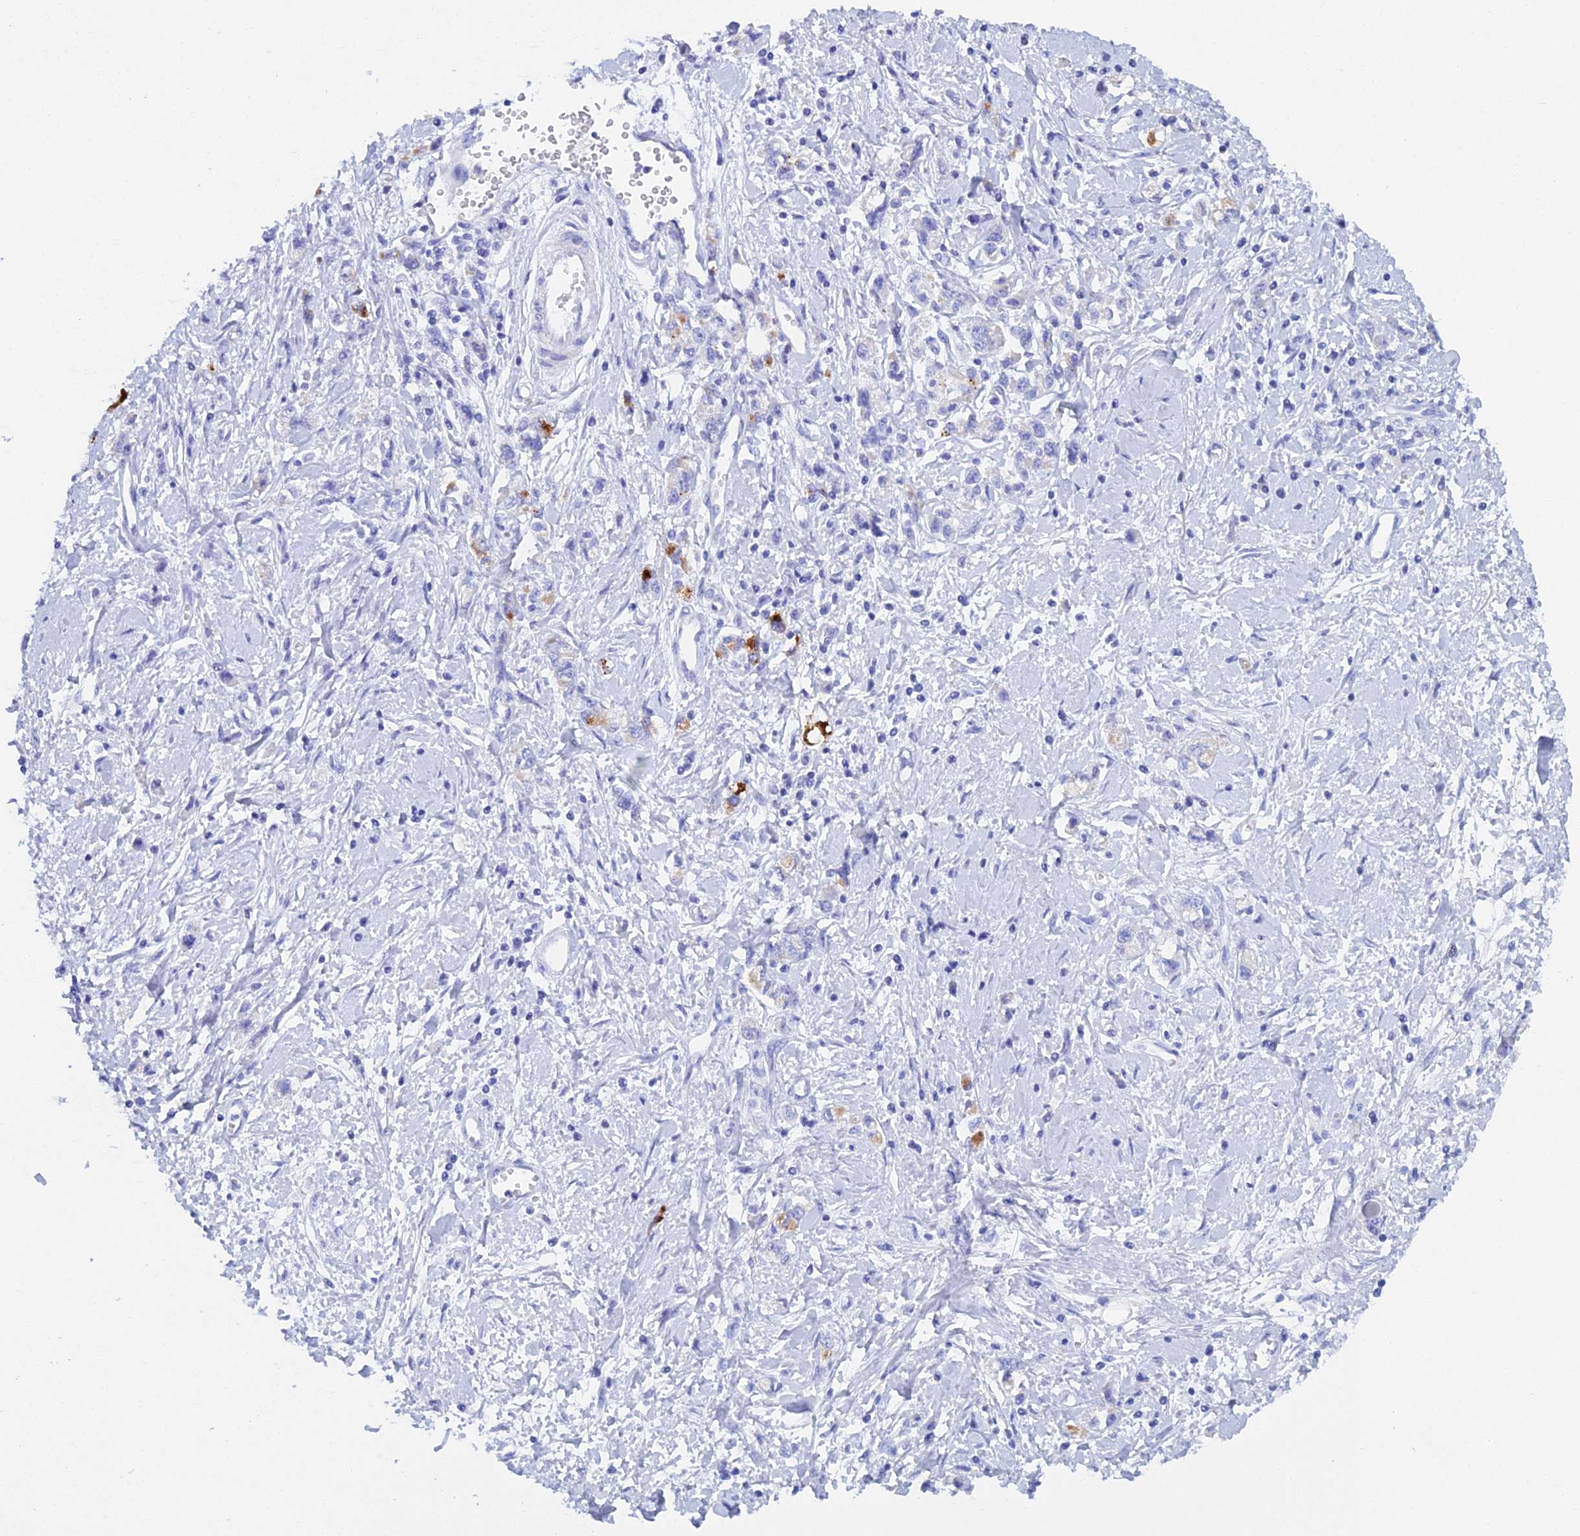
{"staining": {"intensity": "strong", "quantity": "<25%", "location": "cytoplasmic/membranous"}, "tissue": "stomach cancer", "cell_type": "Tumor cells", "image_type": "cancer", "snomed": [{"axis": "morphology", "description": "Adenocarcinoma, NOS"}, {"axis": "topography", "description": "Stomach"}], "caption": "There is medium levels of strong cytoplasmic/membranous staining in tumor cells of adenocarcinoma (stomach), as demonstrated by immunohistochemical staining (brown color).", "gene": "REG1A", "patient": {"sex": "female", "age": 76}}